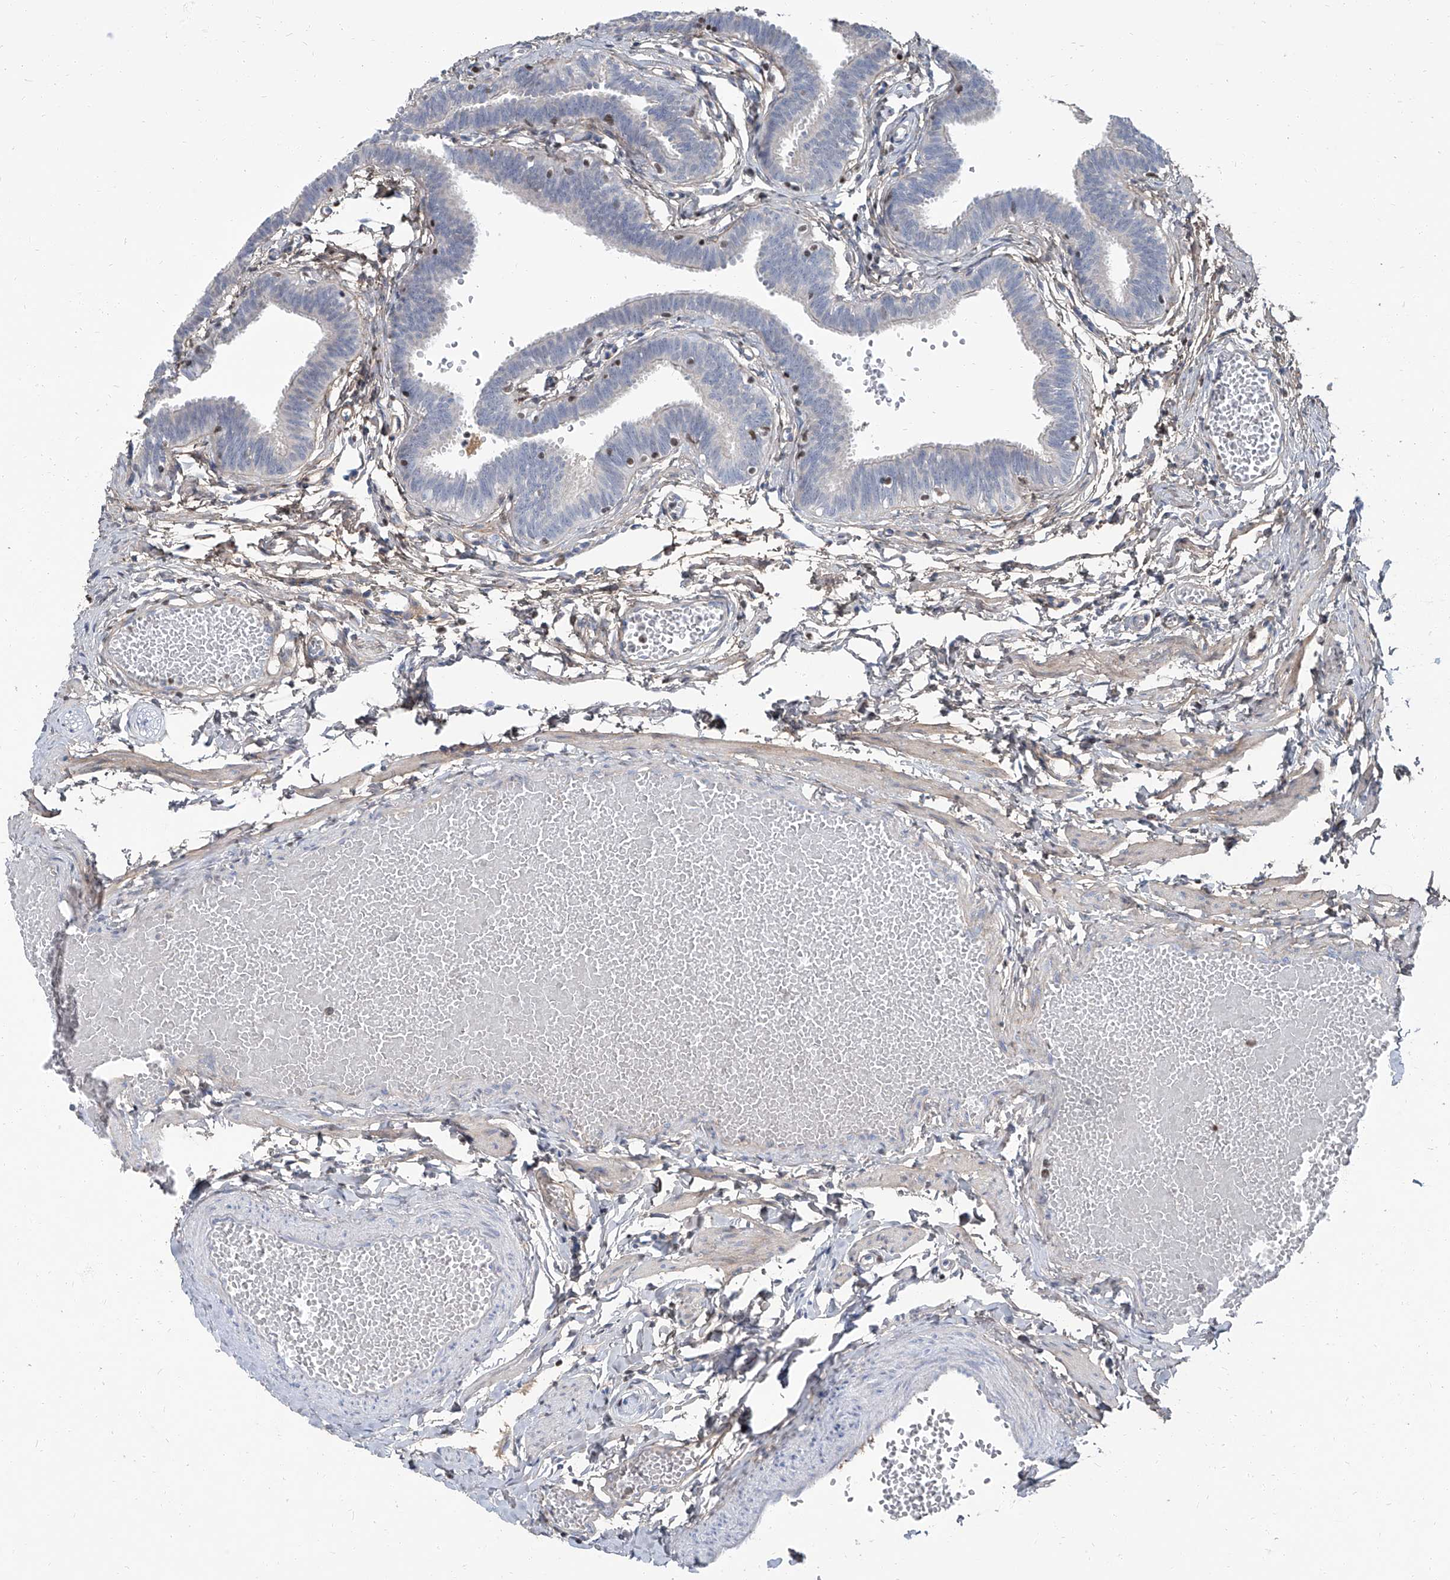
{"staining": {"intensity": "negative", "quantity": "none", "location": "none"}, "tissue": "fallopian tube", "cell_type": "Glandular cells", "image_type": "normal", "snomed": [{"axis": "morphology", "description": "Normal tissue, NOS"}, {"axis": "topography", "description": "Fallopian tube"}, {"axis": "topography", "description": "Ovary"}], "caption": "The histopathology image displays no significant staining in glandular cells of fallopian tube.", "gene": "HOXA3", "patient": {"sex": "female", "age": 23}}